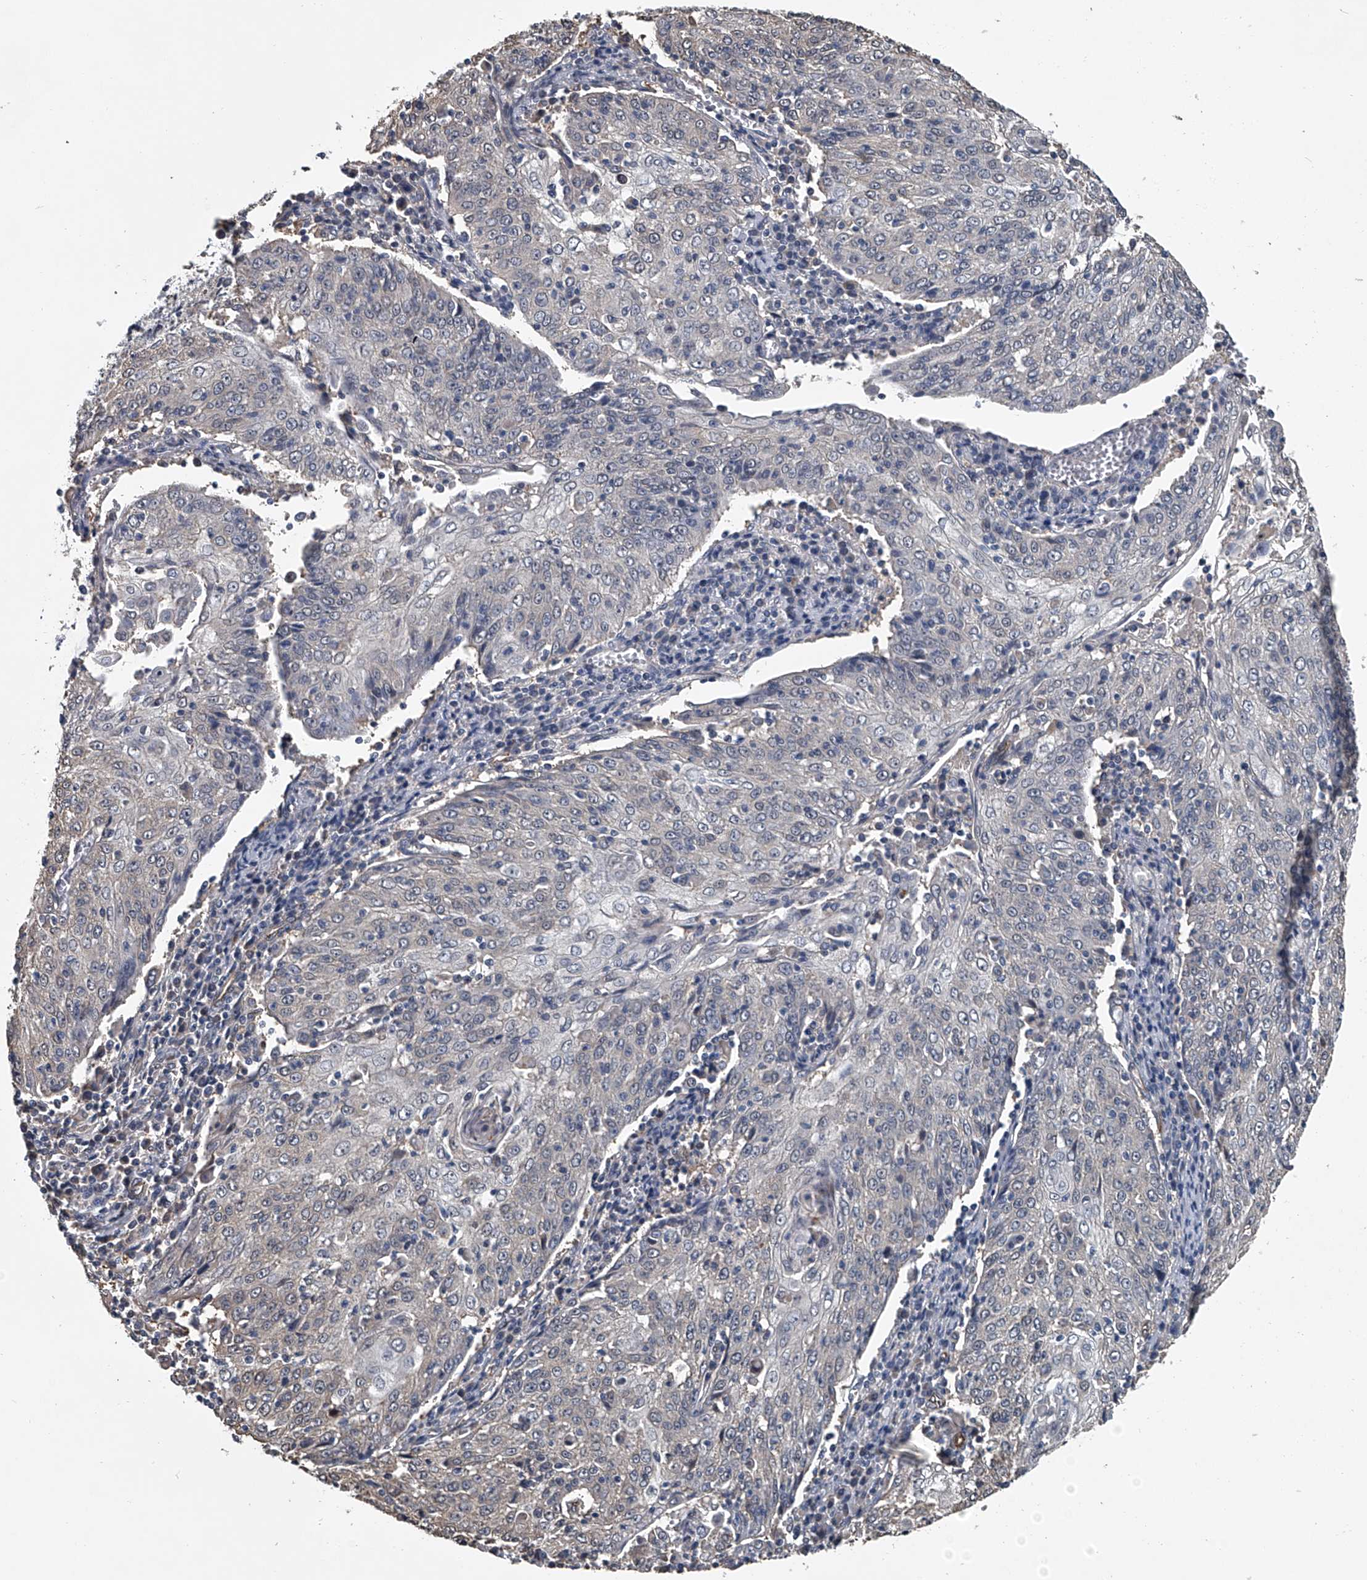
{"staining": {"intensity": "negative", "quantity": "none", "location": "none"}, "tissue": "cervical cancer", "cell_type": "Tumor cells", "image_type": "cancer", "snomed": [{"axis": "morphology", "description": "Squamous cell carcinoma, NOS"}, {"axis": "topography", "description": "Cervix"}], "caption": "There is no significant staining in tumor cells of squamous cell carcinoma (cervical). The staining is performed using DAB brown chromogen with nuclei counter-stained in using hematoxylin.", "gene": "LDLRAD2", "patient": {"sex": "female", "age": 48}}